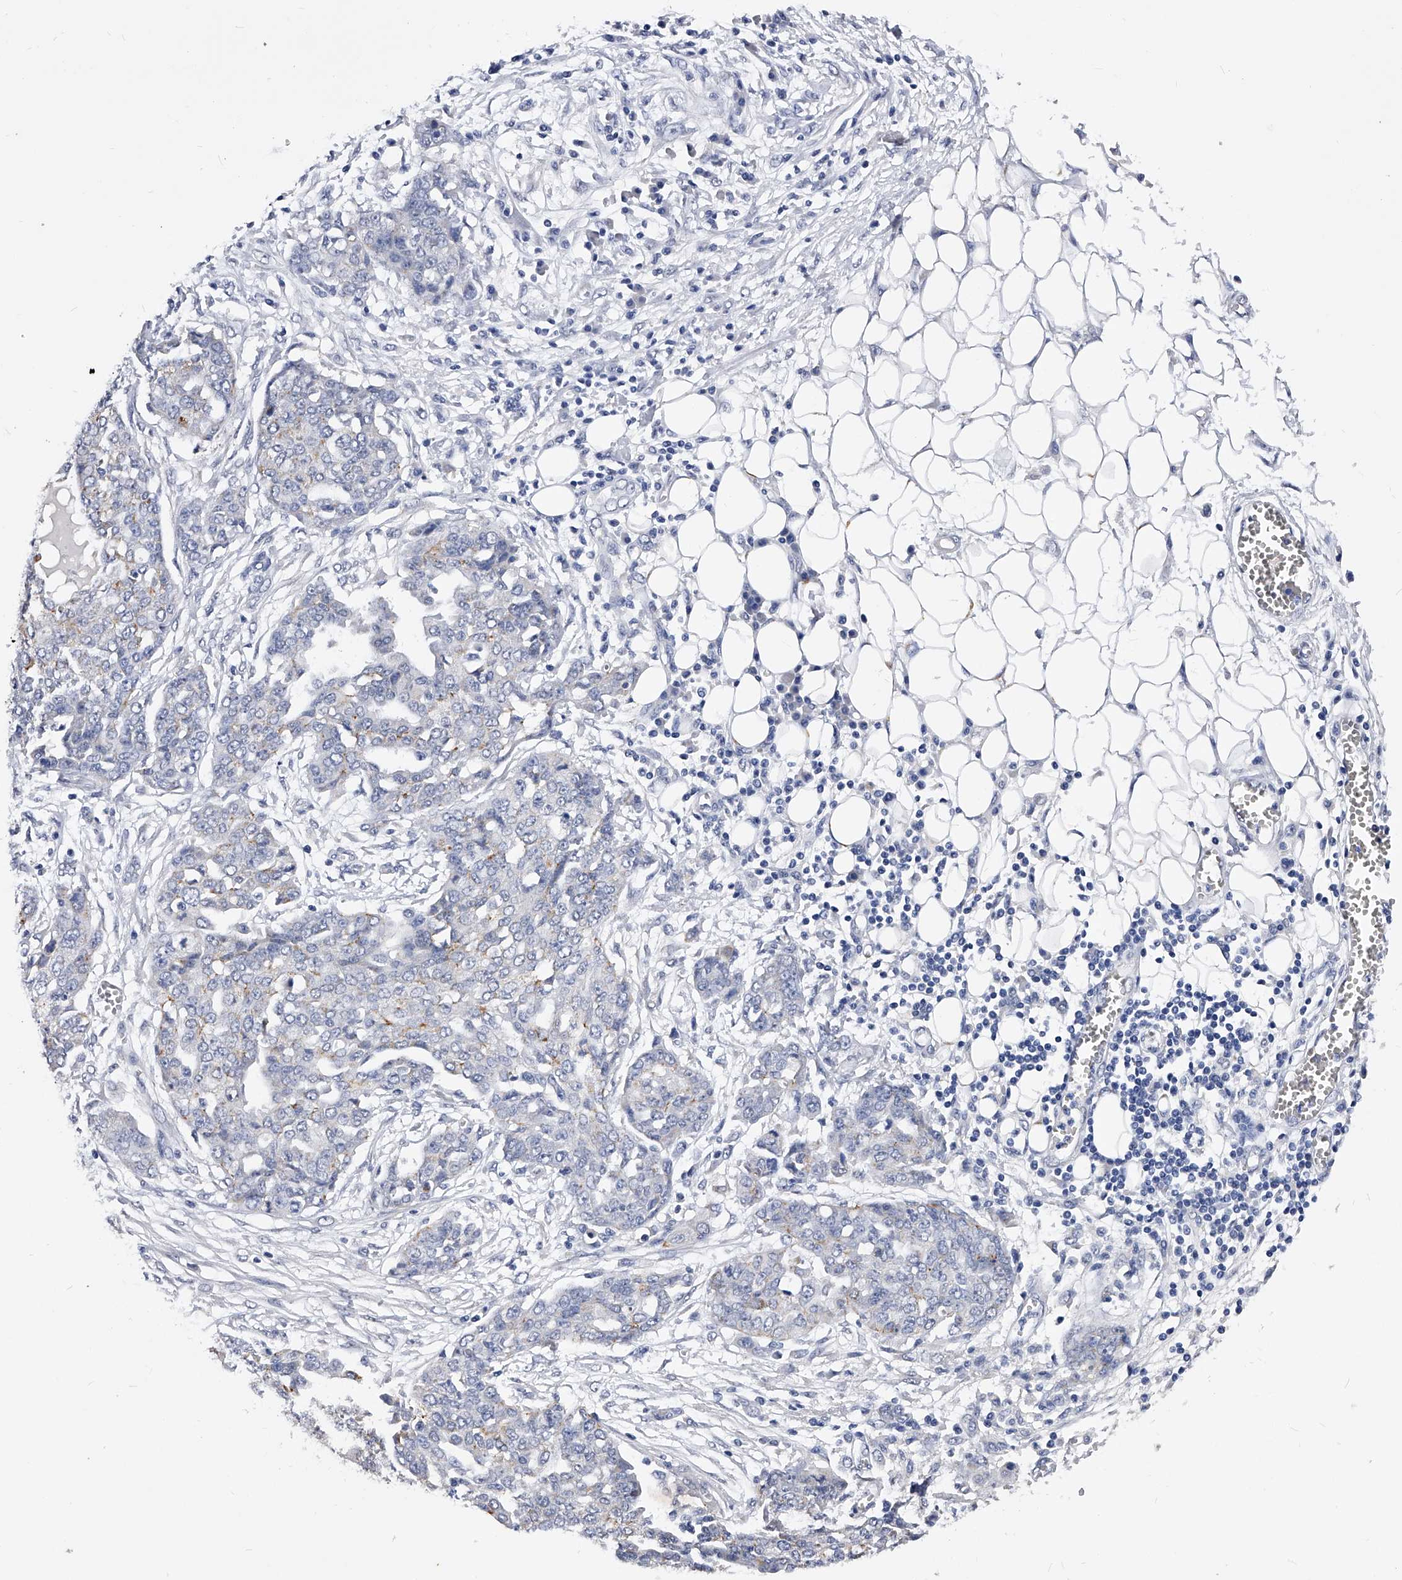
{"staining": {"intensity": "negative", "quantity": "none", "location": "none"}, "tissue": "ovarian cancer", "cell_type": "Tumor cells", "image_type": "cancer", "snomed": [{"axis": "morphology", "description": "Cystadenocarcinoma, serous, NOS"}, {"axis": "topography", "description": "Soft tissue"}, {"axis": "topography", "description": "Ovary"}], "caption": "The histopathology image reveals no significant staining in tumor cells of ovarian serous cystadenocarcinoma.", "gene": "ZNF529", "patient": {"sex": "female", "age": 57}}